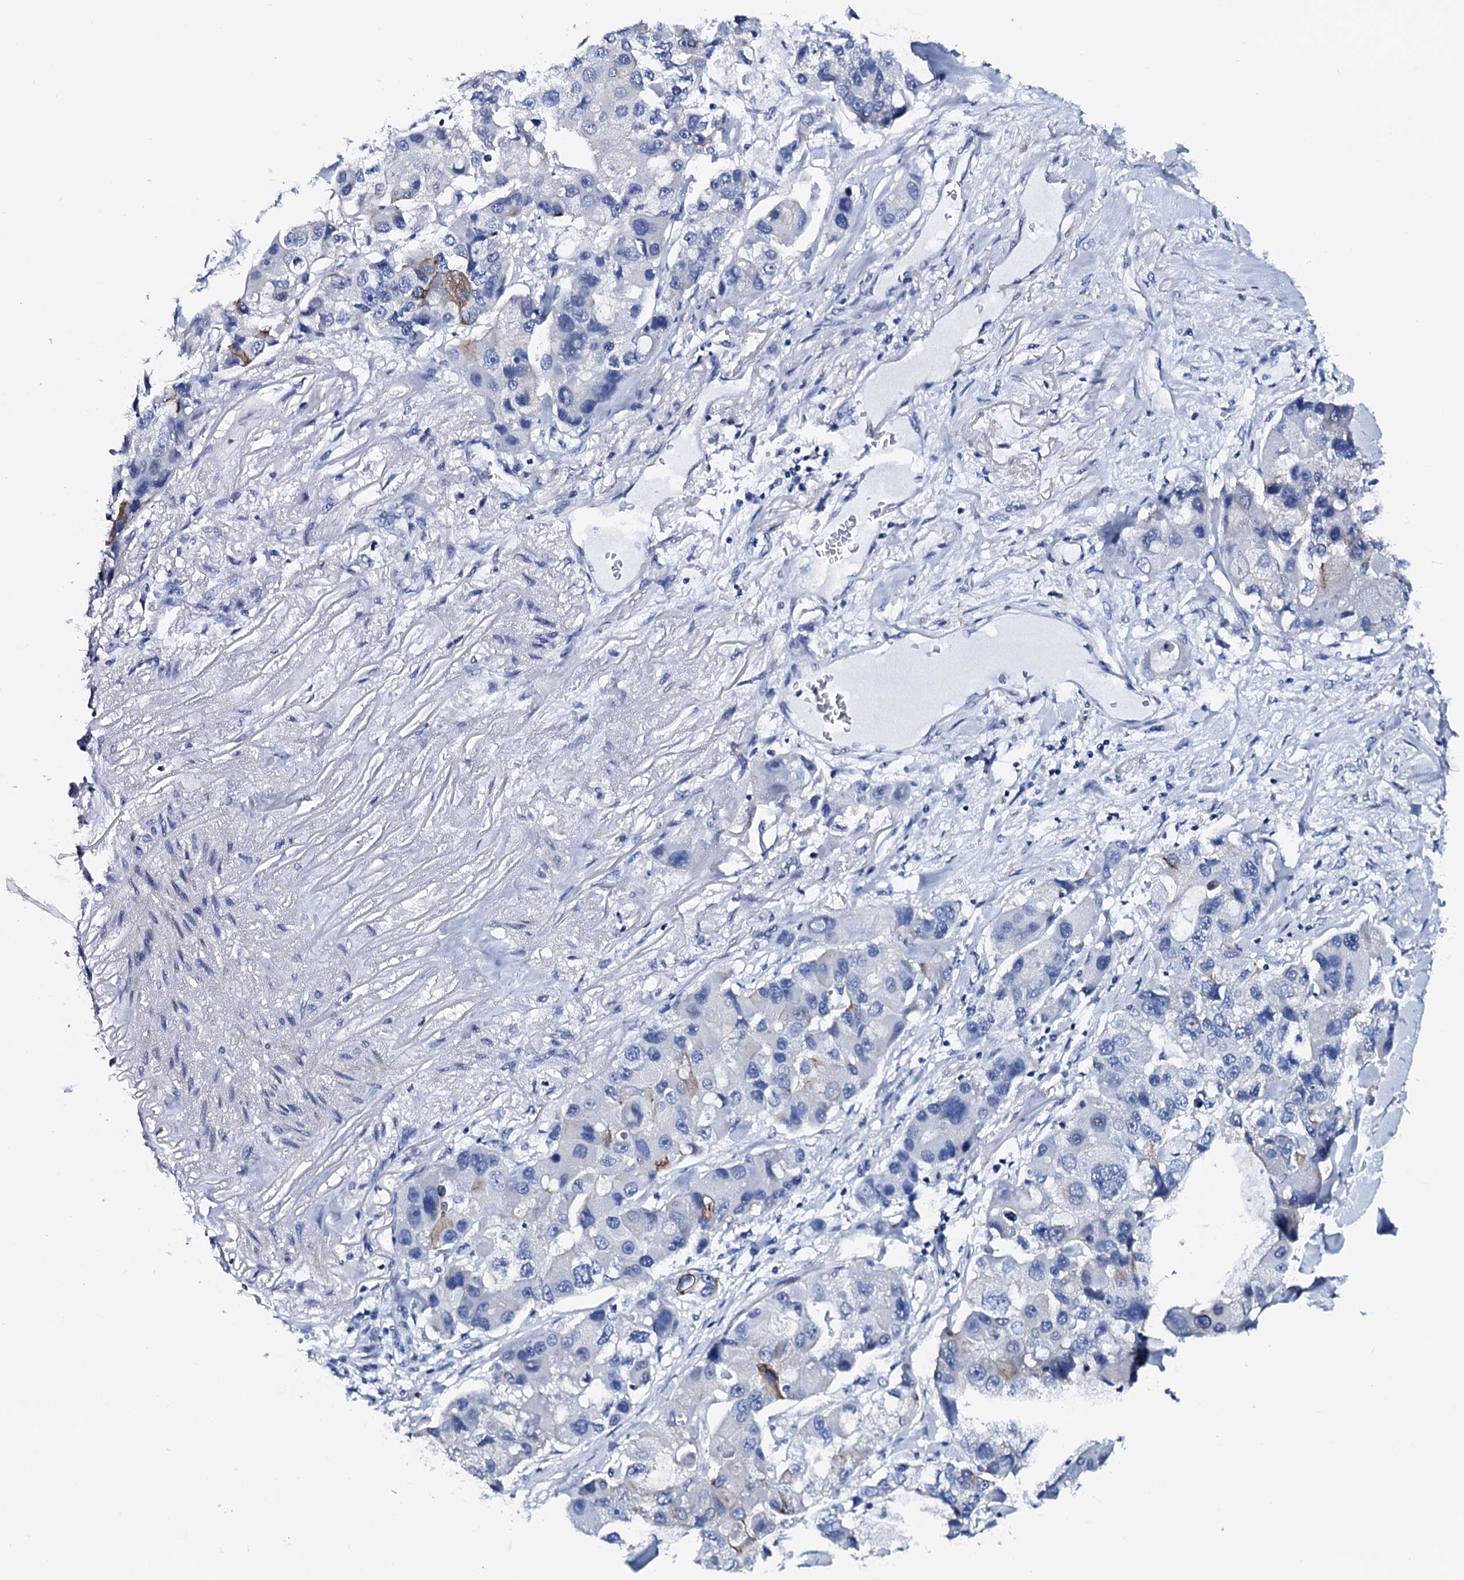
{"staining": {"intensity": "negative", "quantity": "none", "location": "none"}, "tissue": "lung cancer", "cell_type": "Tumor cells", "image_type": "cancer", "snomed": [{"axis": "morphology", "description": "Adenocarcinoma, NOS"}, {"axis": "topography", "description": "Lung"}], "caption": "Micrograph shows no protein expression in tumor cells of lung adenocarcinoma tissue.", "gene": "GYS2", "patient": {"sex": "female", "age": 54}}